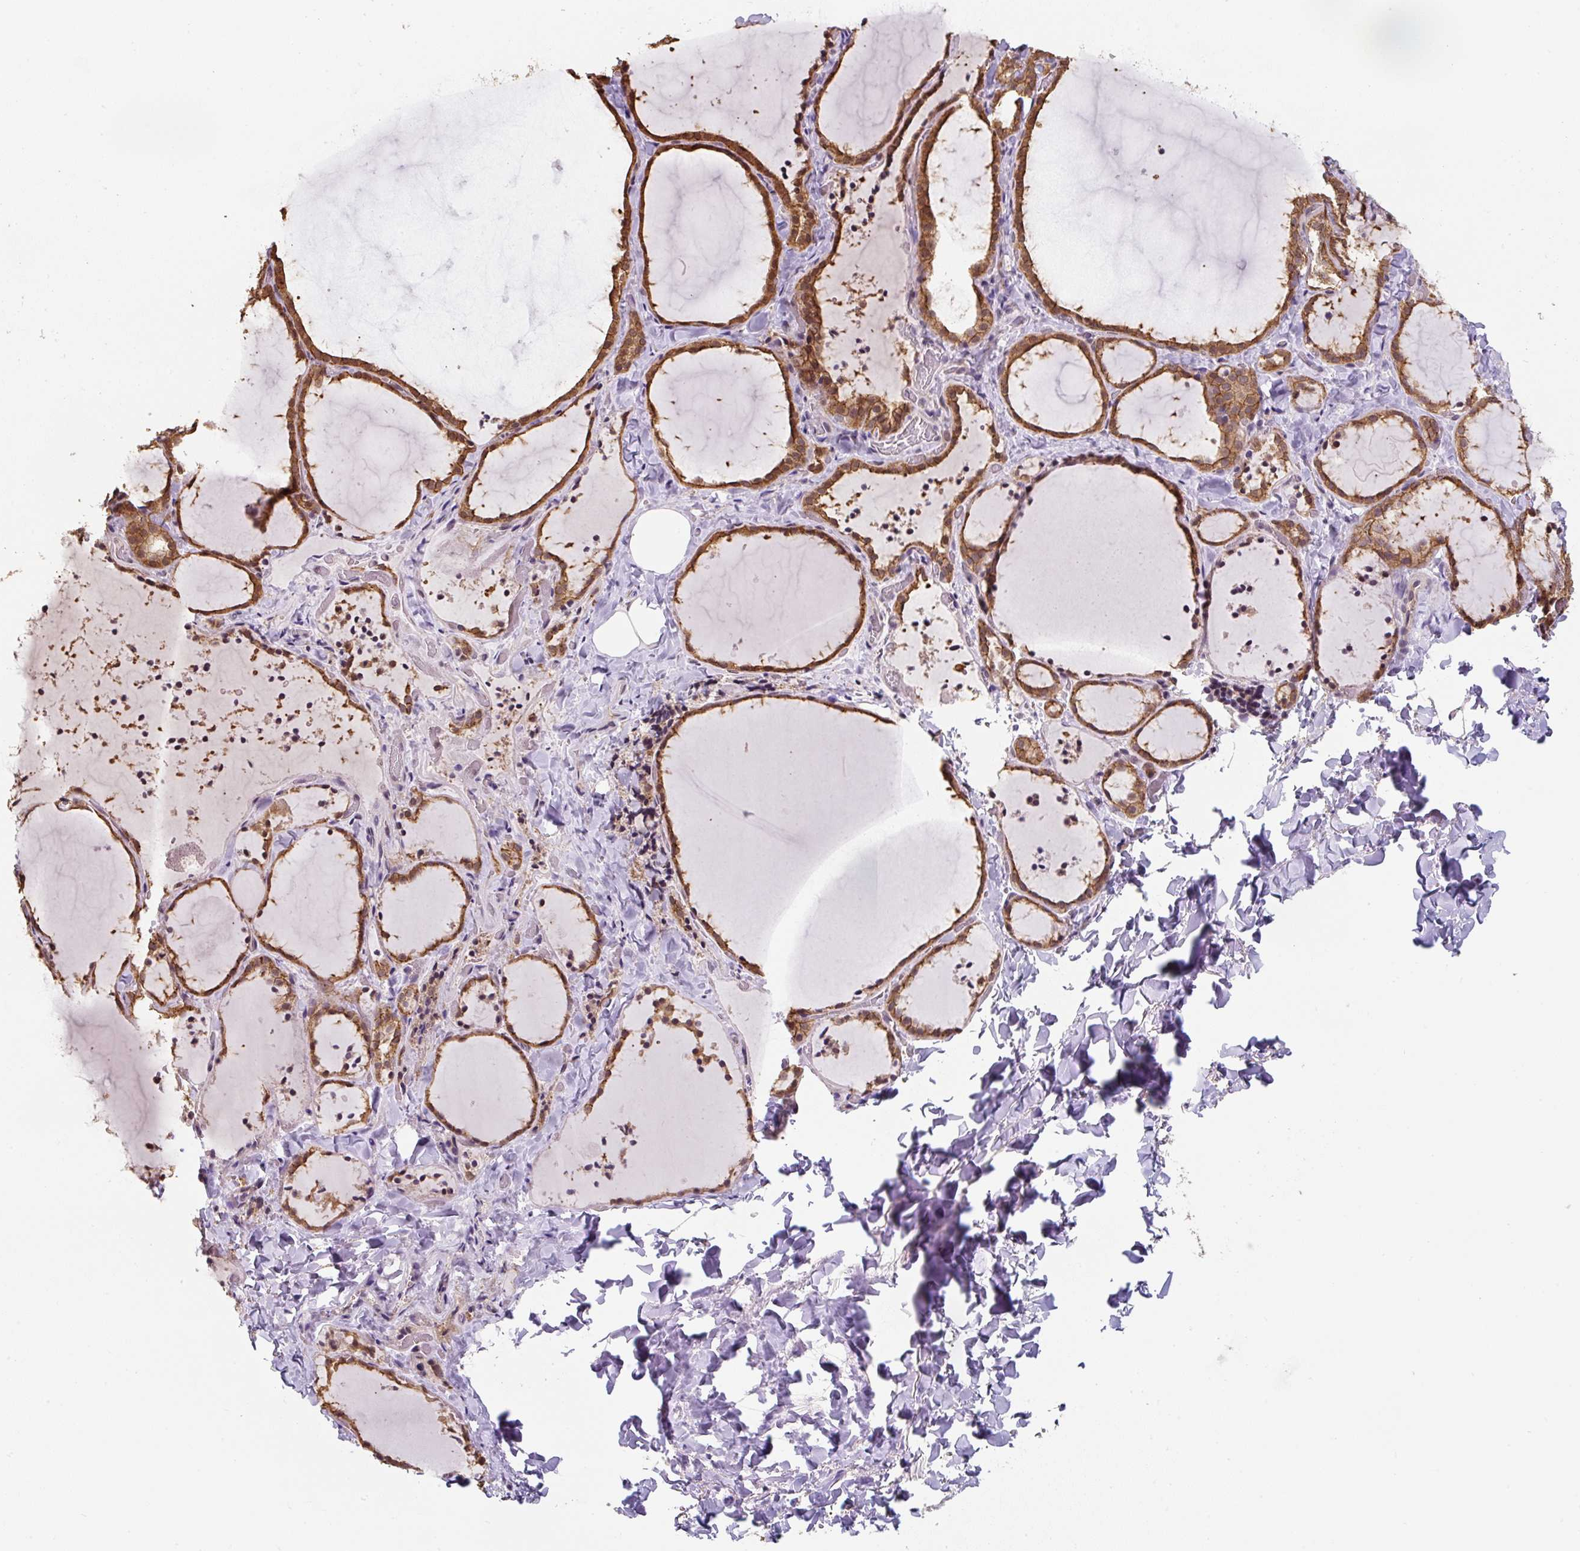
{"staining": {"intensity": "moderate", "quantity": ">75%", "location": "cytoplasmic/membranous,nuclear"}, "tissue": "thyroid gland", "cell_type": "Glandular cells", "image_type": "normal", "snomed": [{"axis": "morphology", "description": "Normal tissue, NOS"}, {"axis": "topography", "description": "Thyroid gland"}], "caption": "Thyroid gland stained for a protein displays moderate cytoplasmic/membranous,nuclear positivity in glandular cells. (DAB (3,3'-diaminobenzidine) = brown stain, brightfield microscopy at high magnification).", "gene": "ST13", "patient": {"sex": "female", "age": 22}}